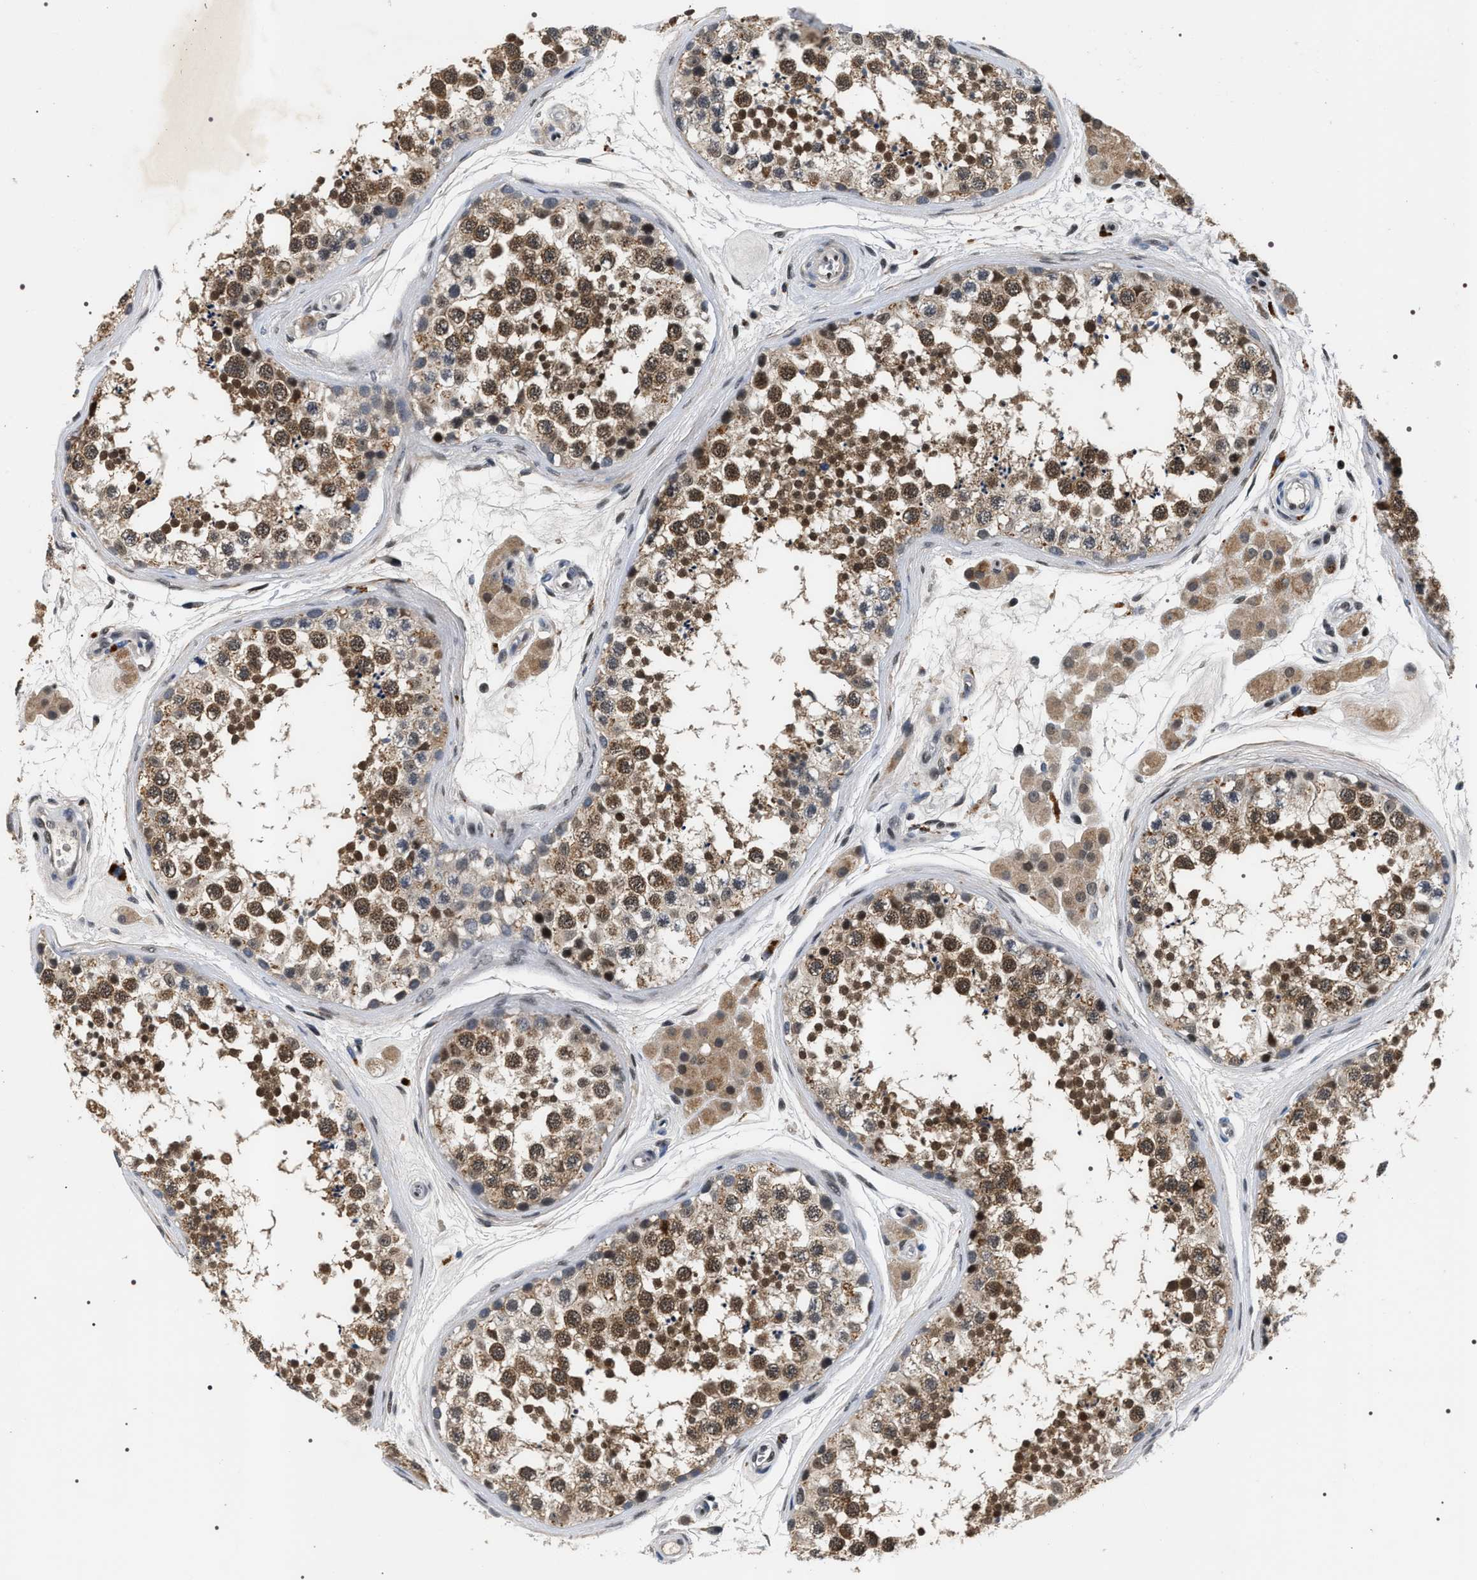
{"staining": {"intensity": "moderate", "quantity": ">75%", "location": "cytoplasmic/membranous,nuclear"}, "tissue": "testis", "cell_type": "Cells in seminiferous ducts", "image_type": "normal", "snomed": [{"axis": "morphology", "description": "Normal tissue, NOS"}, {"axis": "topography", "description": "Testis"}], "caption": "Immunohistochemical staining of normal human testis shows moderate cytoplasmic/membranous,nuclear protein staining in about >75% of cells in seminiferous ducts.", "gene": "C7orf25", "patient": {"sex": "male", "age": 56}}